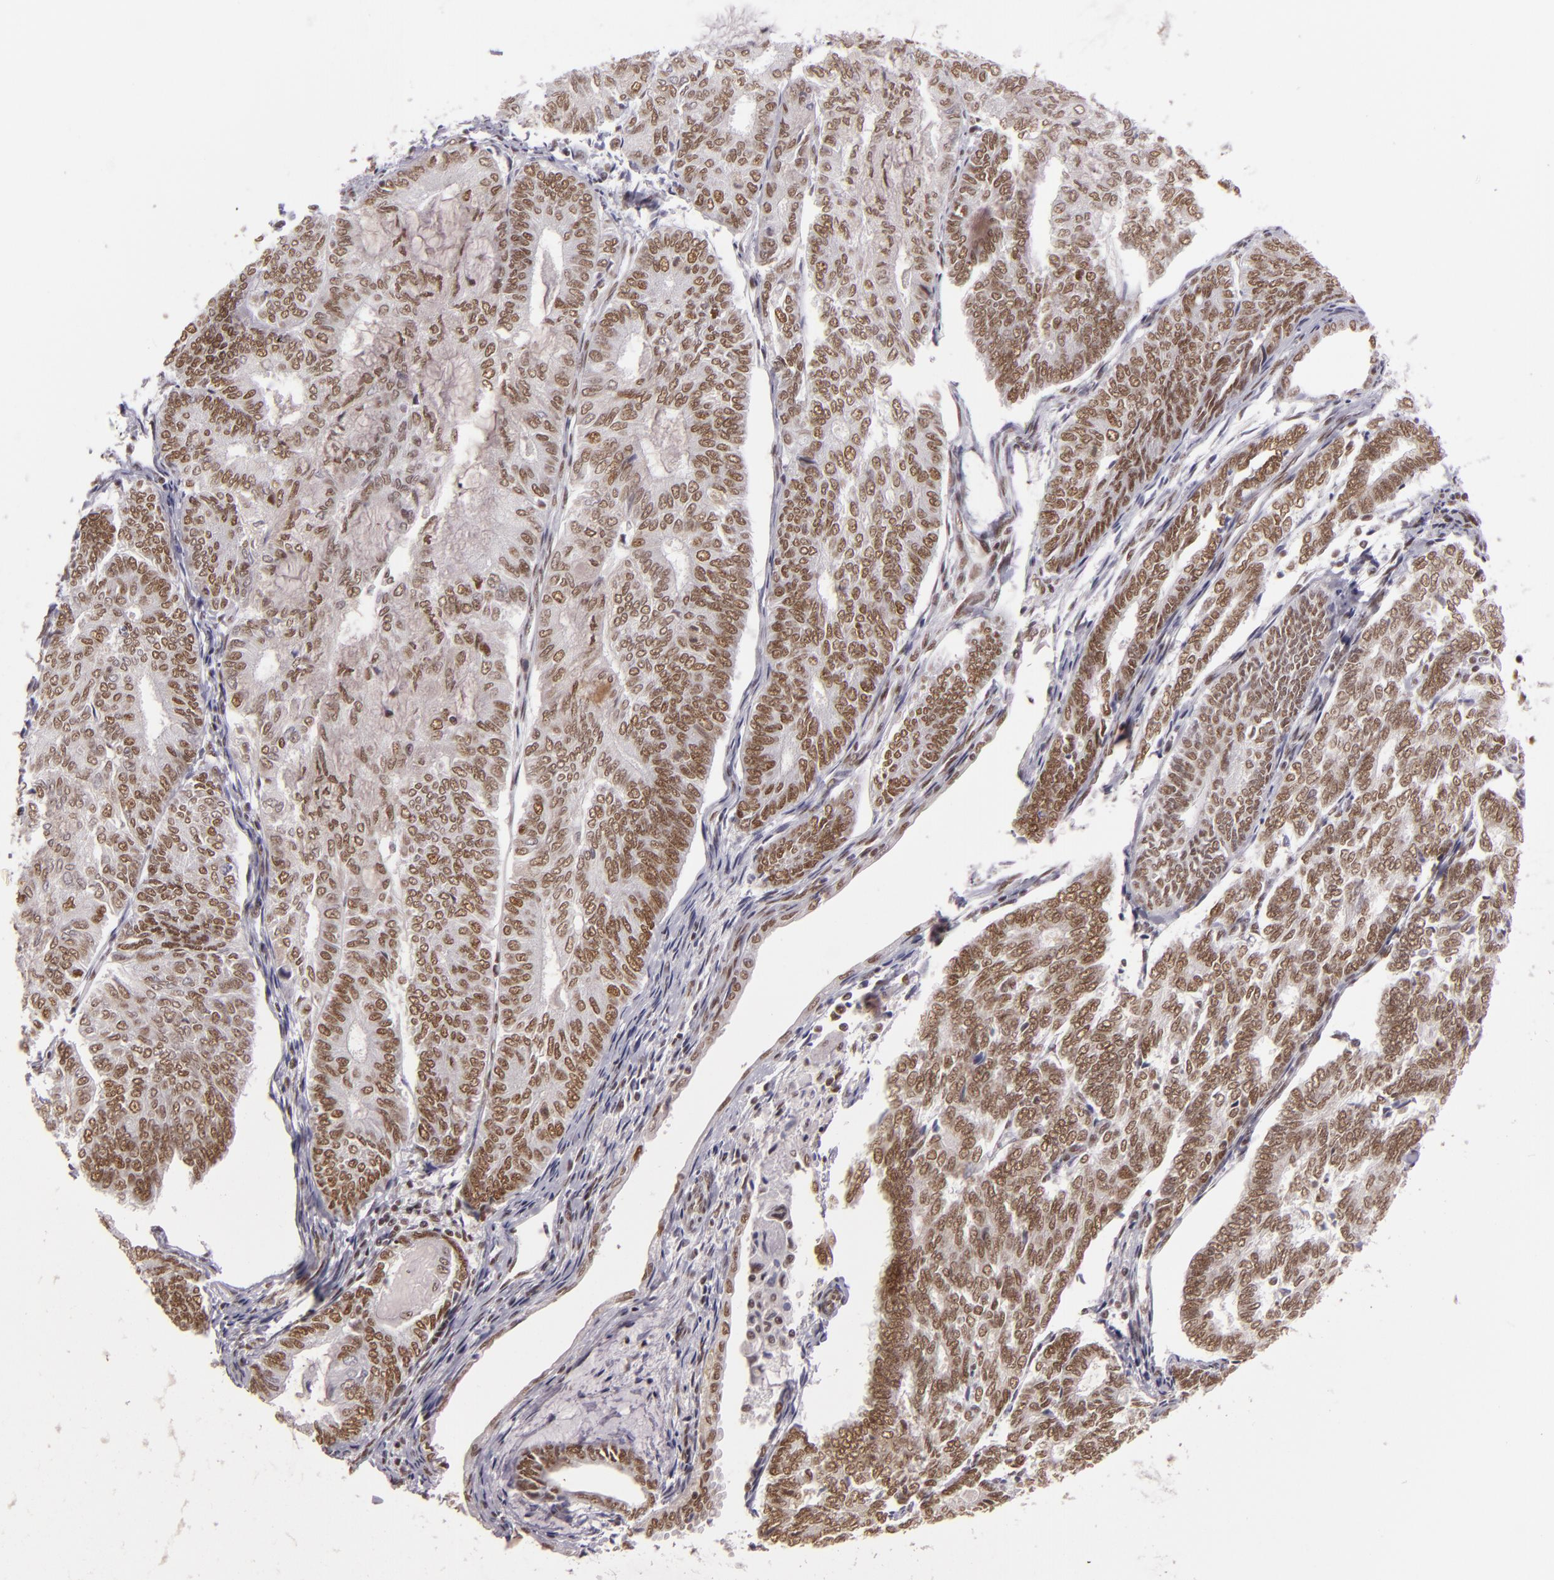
{"staining": {"intensity": "moderate", "quantity": ">75%", "location": "nuclear"}, "tissue": "endometrial cancer", "cell_type": "Tumor cells", "image_type": "cancer", "snomed": [{"axis": "morphology", "description": "Adenocarcinoma, NOS"}, {"axis": "topography", "description": "Endometrium"}], "caption": "Human endometrial cancer (adenocarcinoma) stained with a protein marker demonstrates moderate staining in tumor cells.", "gene": "BRD8", "patient": {"sex": "female", "age": 59}}